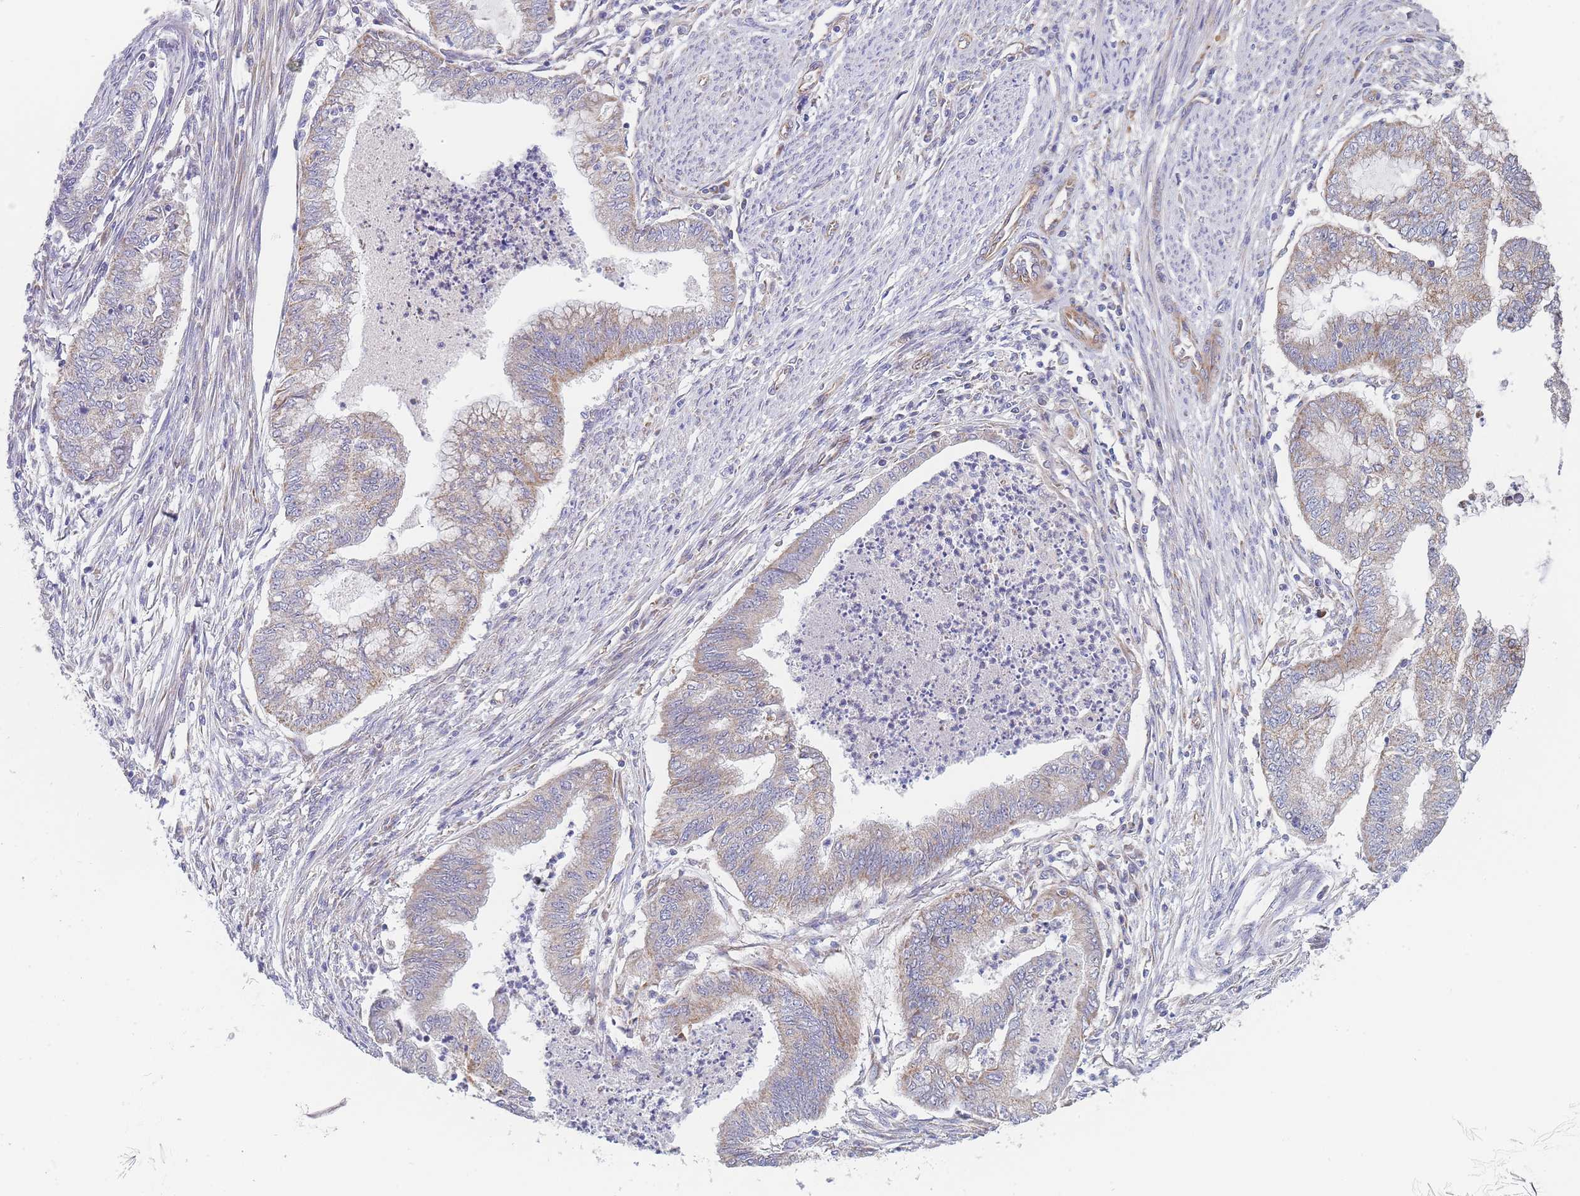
{"staining": {"intensity": "weak", "quantity": "25%-75%", "location": "cytoplasmic/membranous"}, "tissue": "endometrial cancer", "cell_type": "Tumor cells", "image_type": "cancer", "snomed": [{"axis": "morphology", "description": "Adenocarcinoma, NOS"}, {"axis": "topography", "description": "Endometrium"}], "caption": "Immunohistochemical staining of human endometrial adenocarcinoma exhibits low levels of weak cytoplasmic/membranous protein staining in about 25%-75% of tumor cells.", "gene": "MTRES1", "patient": {"sex": "female", "age": 79}}